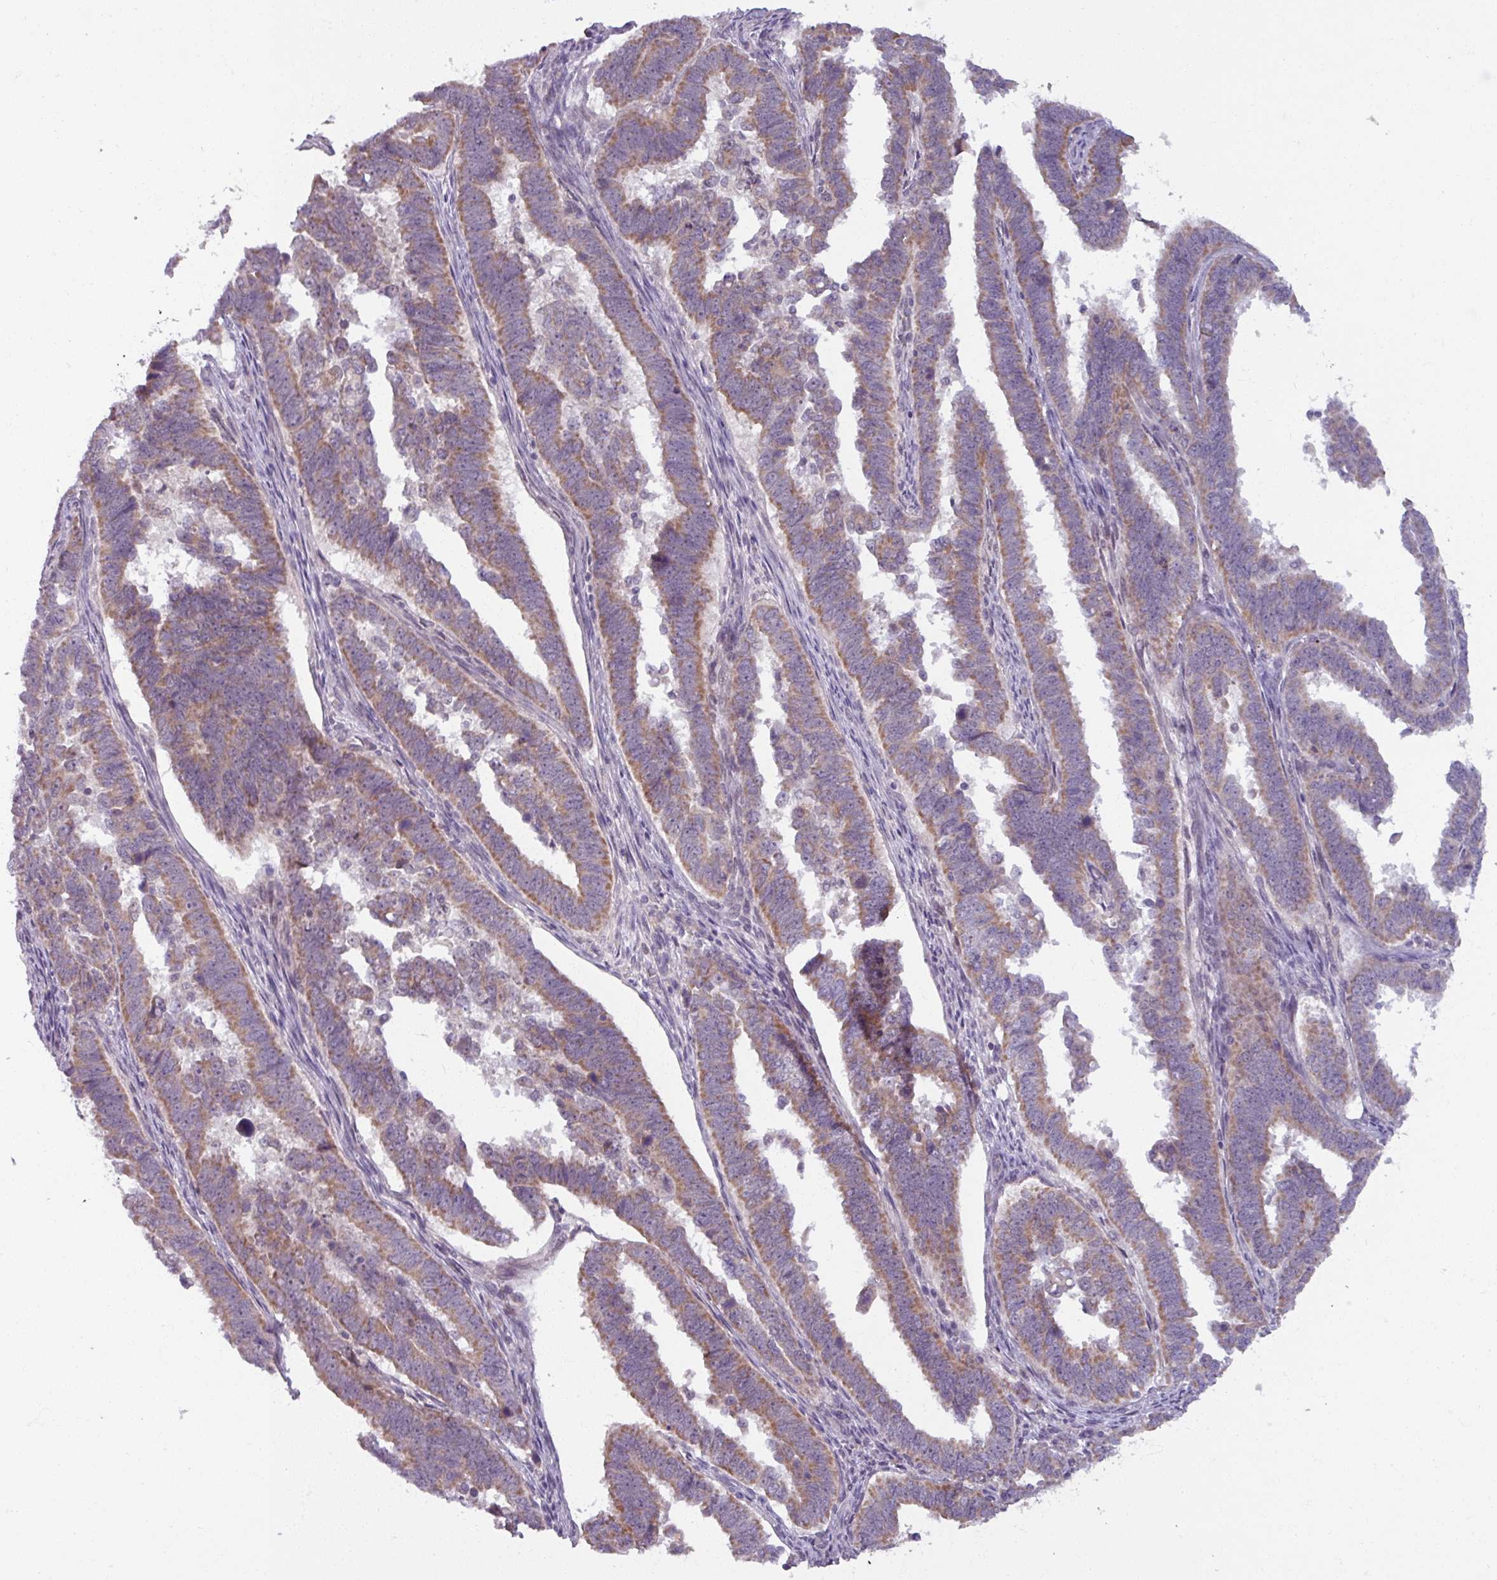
{"staining": {"intensity": "moderate", "quantity": ">75%", "location": "cytoplasmic/membranous"}, "tissue": "endometrial cancer", "cell_type": "Tumor cells", "image_type": "cancer", "snomed": [{"axis": "morphology", "description": "Adenocarcinoma, NOS"}, {"axis": "topography", "description": "Endometrium"}], "caption": "Protein staining shows moderate cytoplasmic/membranous positivity in about >75% of tumor cells in adenocarcinoma (endometrial). (brown staining indicates protein expression, while blue staining denotes nuclei).", "gene": "OGFOD3", "patient": {"sex": "female", "age": 75}}